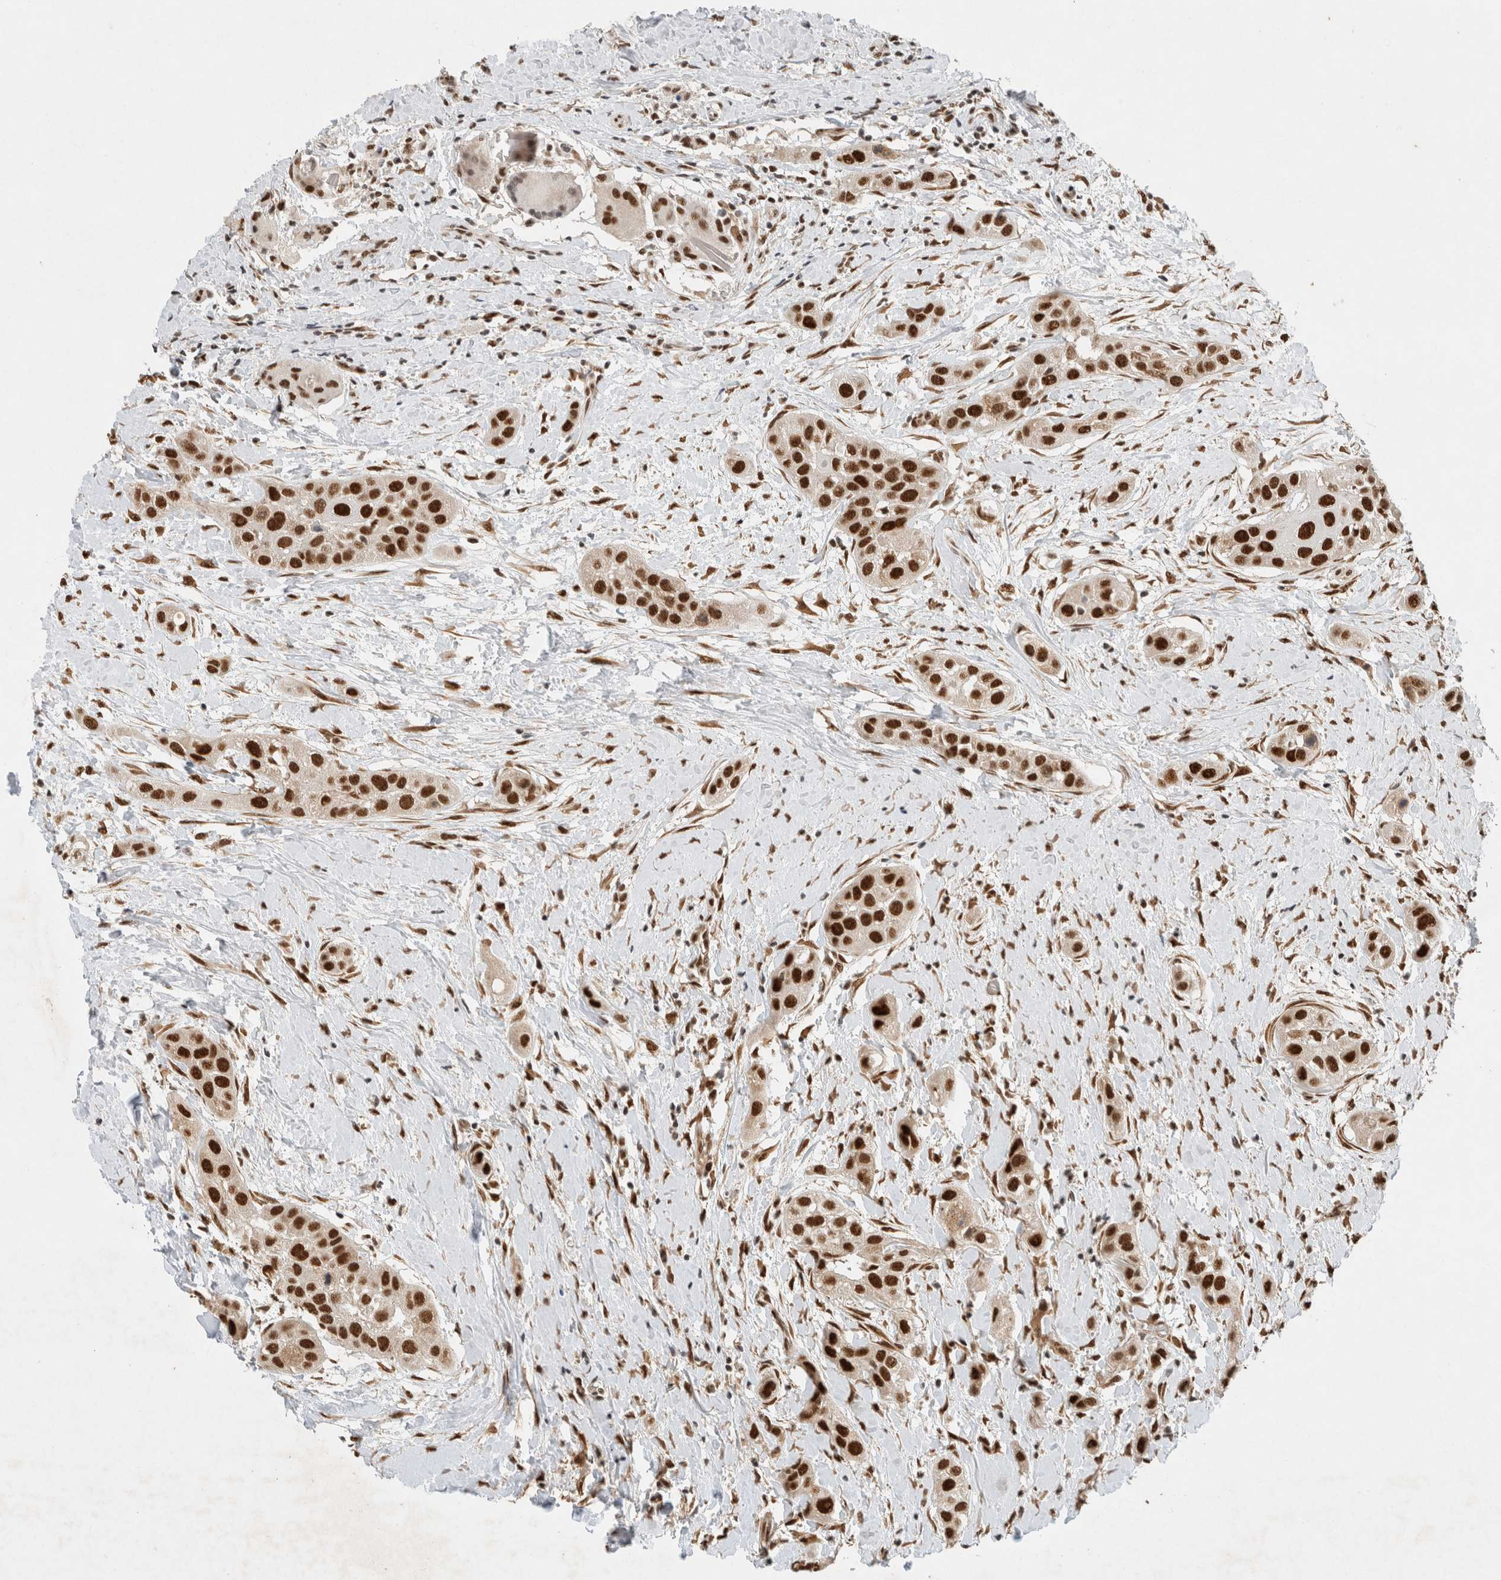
{"staining": {"intensity": "strong", "quantity": ">75%", "location": "nuclear"}, "tissue": "head and neck cancer", "cell_type": "Tumor cells", "image_type": "cancer", "snomed": [{"axis": "morphology", "description": "Normal tissue, NOS"}, {"axis": "morphology", "description": "Squamous cell carcinoma, NOS"}, {"axis": "topography", "description": "Skeletal muscle"}, {"axis": "topography", "description": "Head-Neck"}], "caption": "A brown stain labels strong nuclear expression of a protein in head and neck cancer (squamous cell carcinoma) tumor cells. (IHC, brightfield microscopy, high magnification).", "gene": "DDX42", "patient": {"sex": "male", "age": 51}}